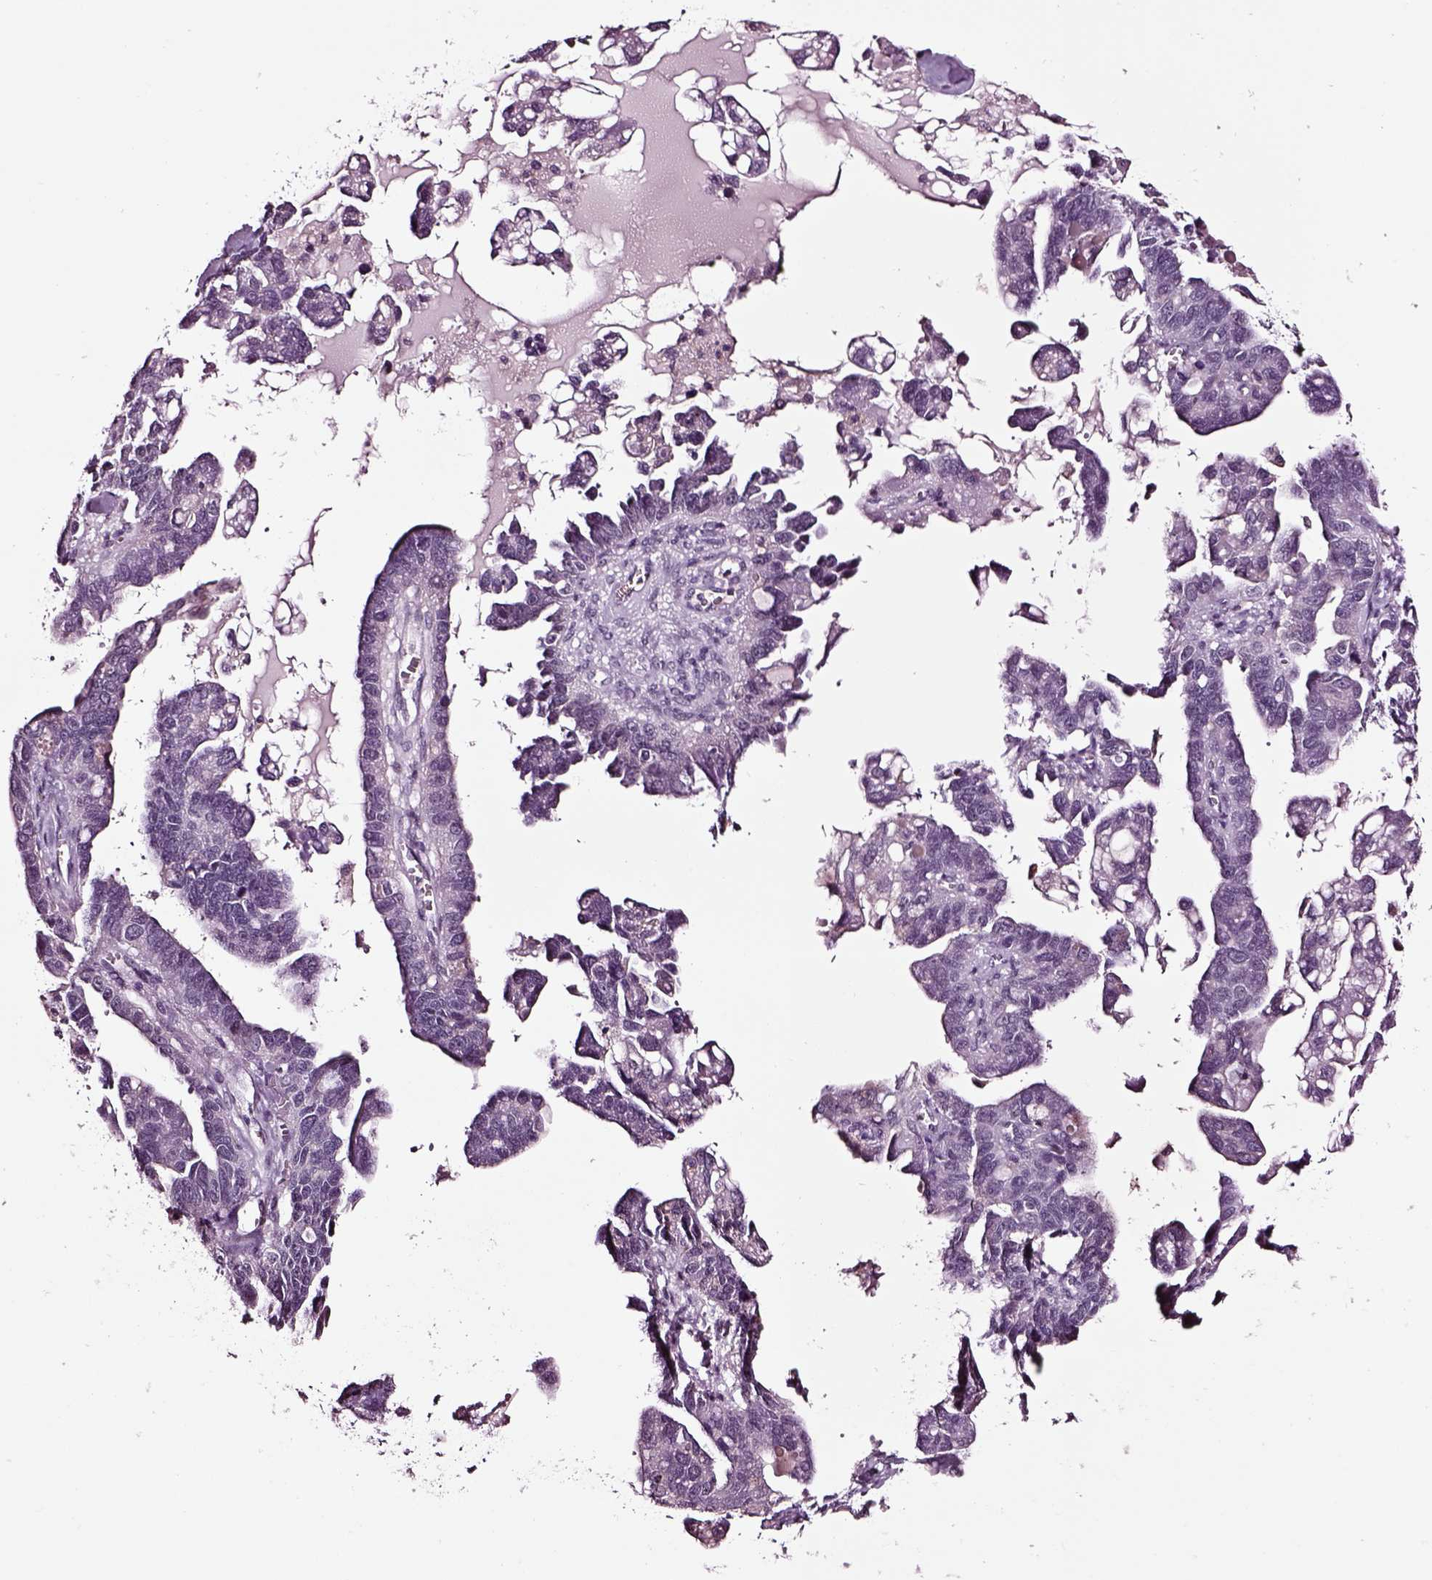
{"staining": {"intensity": "negative", "quantity": "none", "location": "none"}, "tissue": "ovarian cancer", "cell_type": "Tumor cells", "image_type": "cancer", "snomed": [{"axis": "morphology", "description": "Cystadenocarcinoma, serous, NOS"}, {"axis": "topography", "description": "Ovary"}], "caption": "High power microscopy image of an immunohistochemistry (IHC) photomicrograph of ovarian cancer (serous cystadenocarcinoma), revealing no significant staining in tumor cells. The staining is performed using DAB brown chromogen with nuclei counter-stained in using hematoxylin.", "gene": "SOX10", "patient": {"sex": "female", "age": 69}}